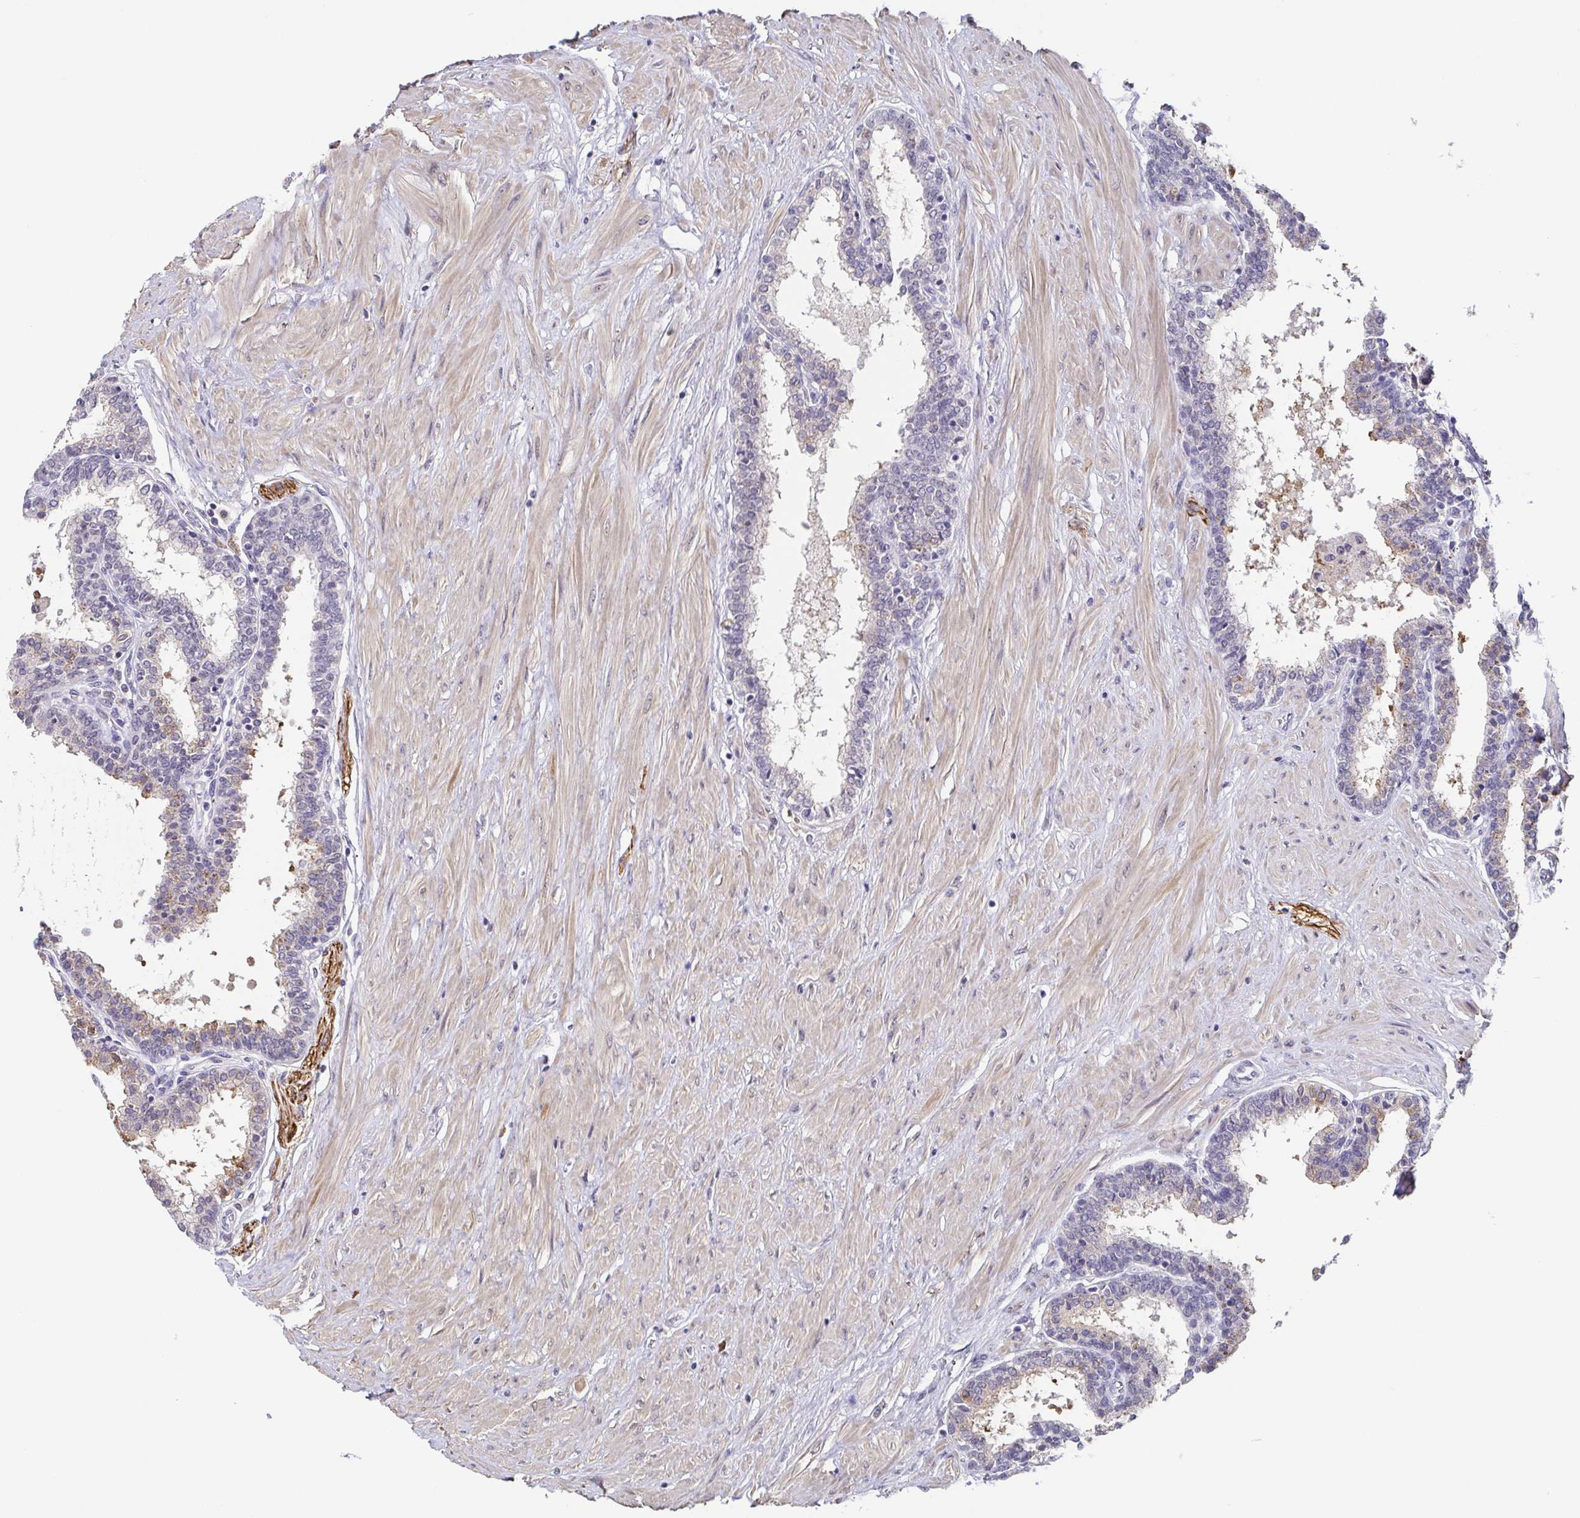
{"staining": {"intensity": "moderate", "quantity": "<25%", "location": "cytoplasmic/membranous"}, "tissue": "prostate", "cell_type": "Glandular cells", "image_type": "normal", "snomed": [{"axis": "morphology", "description": "Normal tissue, NOS"}, {"axis": "topography", "description": "Prostate"}], "caption": "DAB (3,3'-diaminobenzidine) immunohistochemical staining of benign human prostate reveals moderate cytoplasmic/membranous protein staining in approximately <25% of glandular cells.", "gene": "NEFH", "patient": {"sex": "male", "age": 55}}